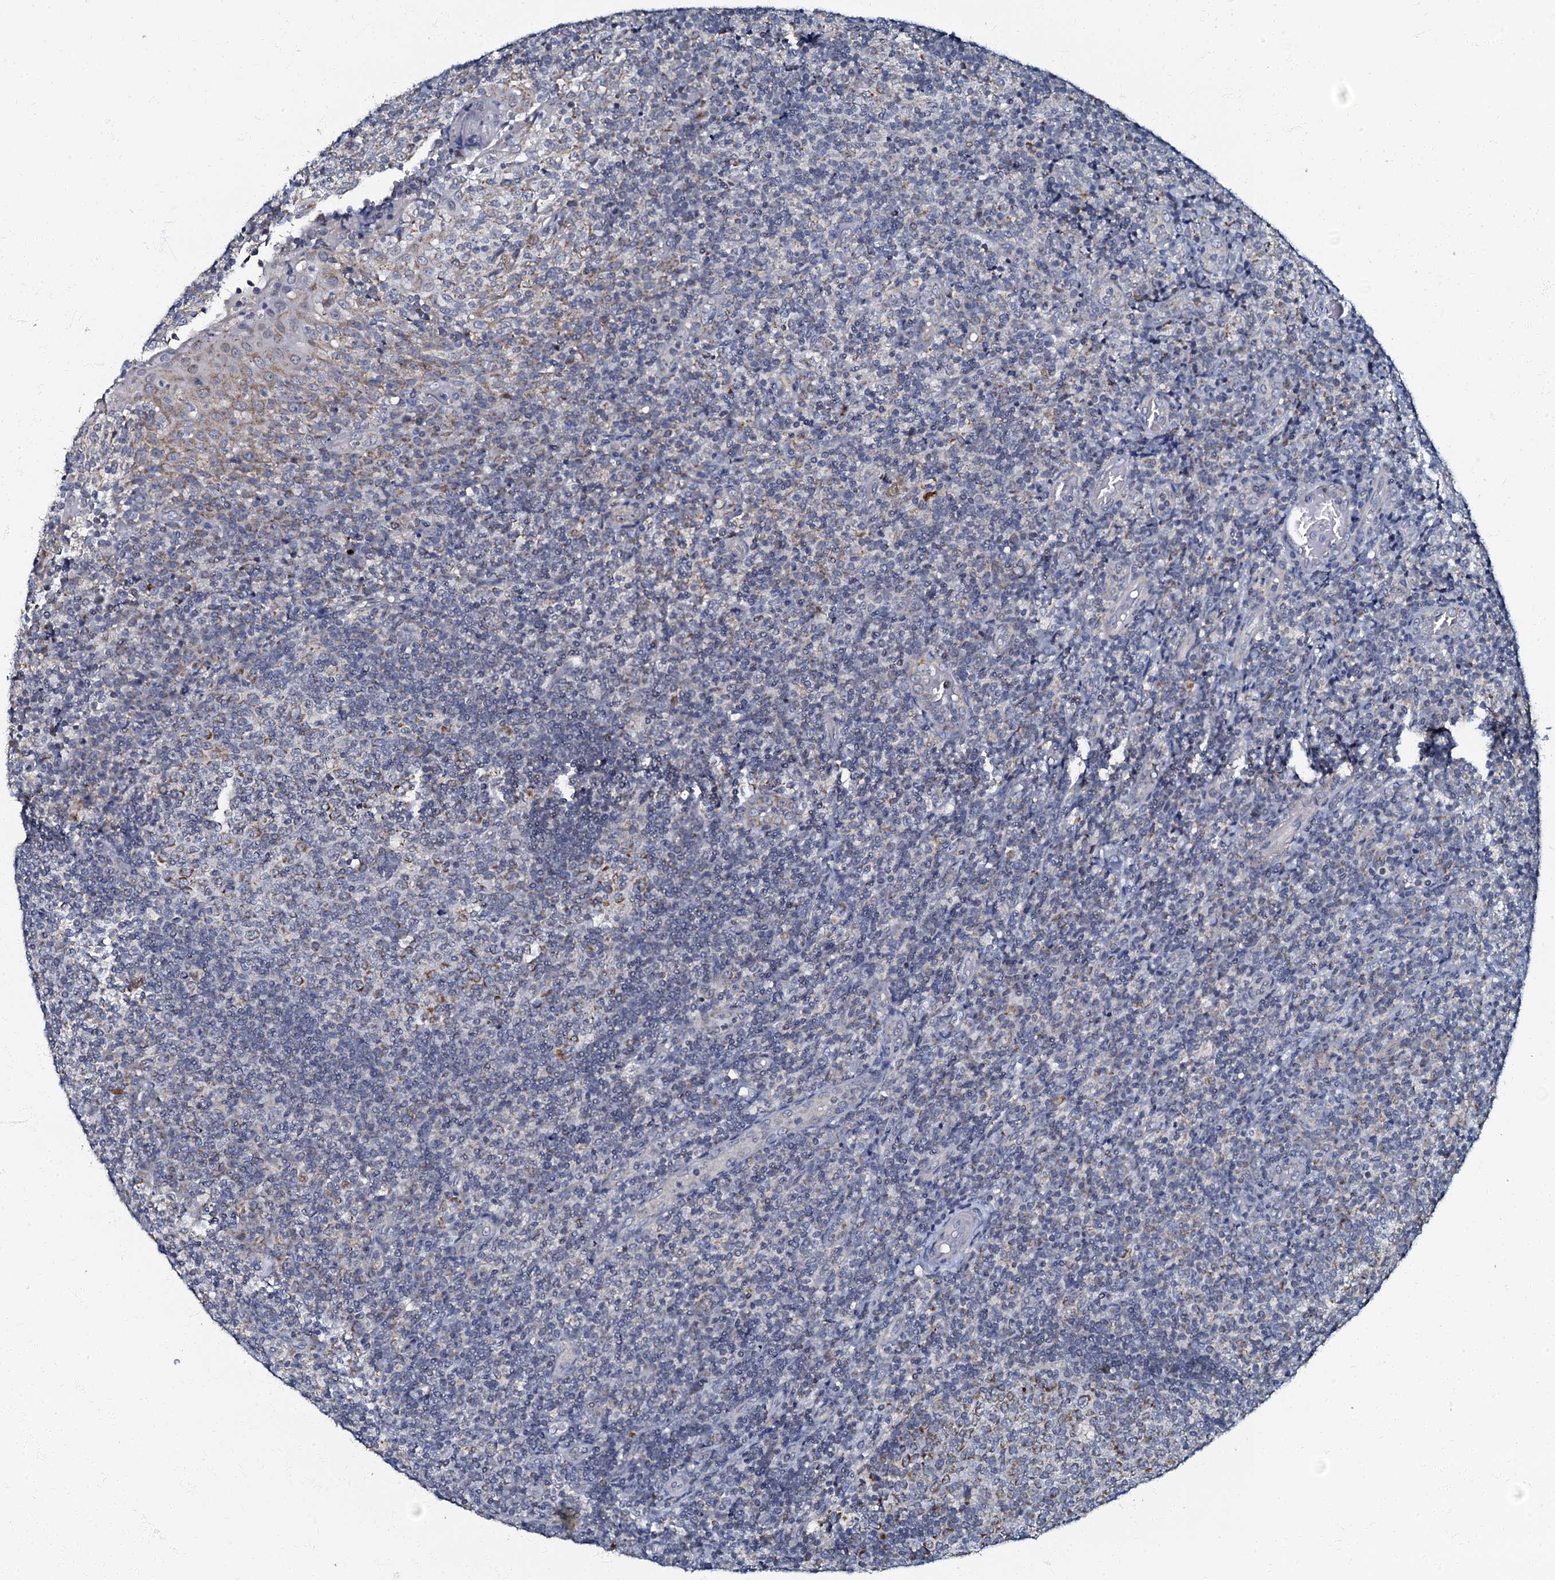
{"staining": {"intensity": "moderate", "quantity": "25%-75%", "location": "cytoplasmic/membranous"}, "tissue": "tonsil", "cell_type": "Germinal center cells", "image_type": "normal", "snomed": [{"axis": "morphology", "description": "Normal tissue, NOS"}, {"axis": "topography", "description": "Tonsil"}], "caption": "A medium amount of moderate cytoplasmic/membranous staining is identified in approximately 25%-75% of germinal center cells in benign tonsil. (DAB (3,3'-diaminobenzidine) = brown stain, brightfield microscopy at high magnification).", "gene": "MRPL51", "patient": {"sex": "female", "age": 19}}